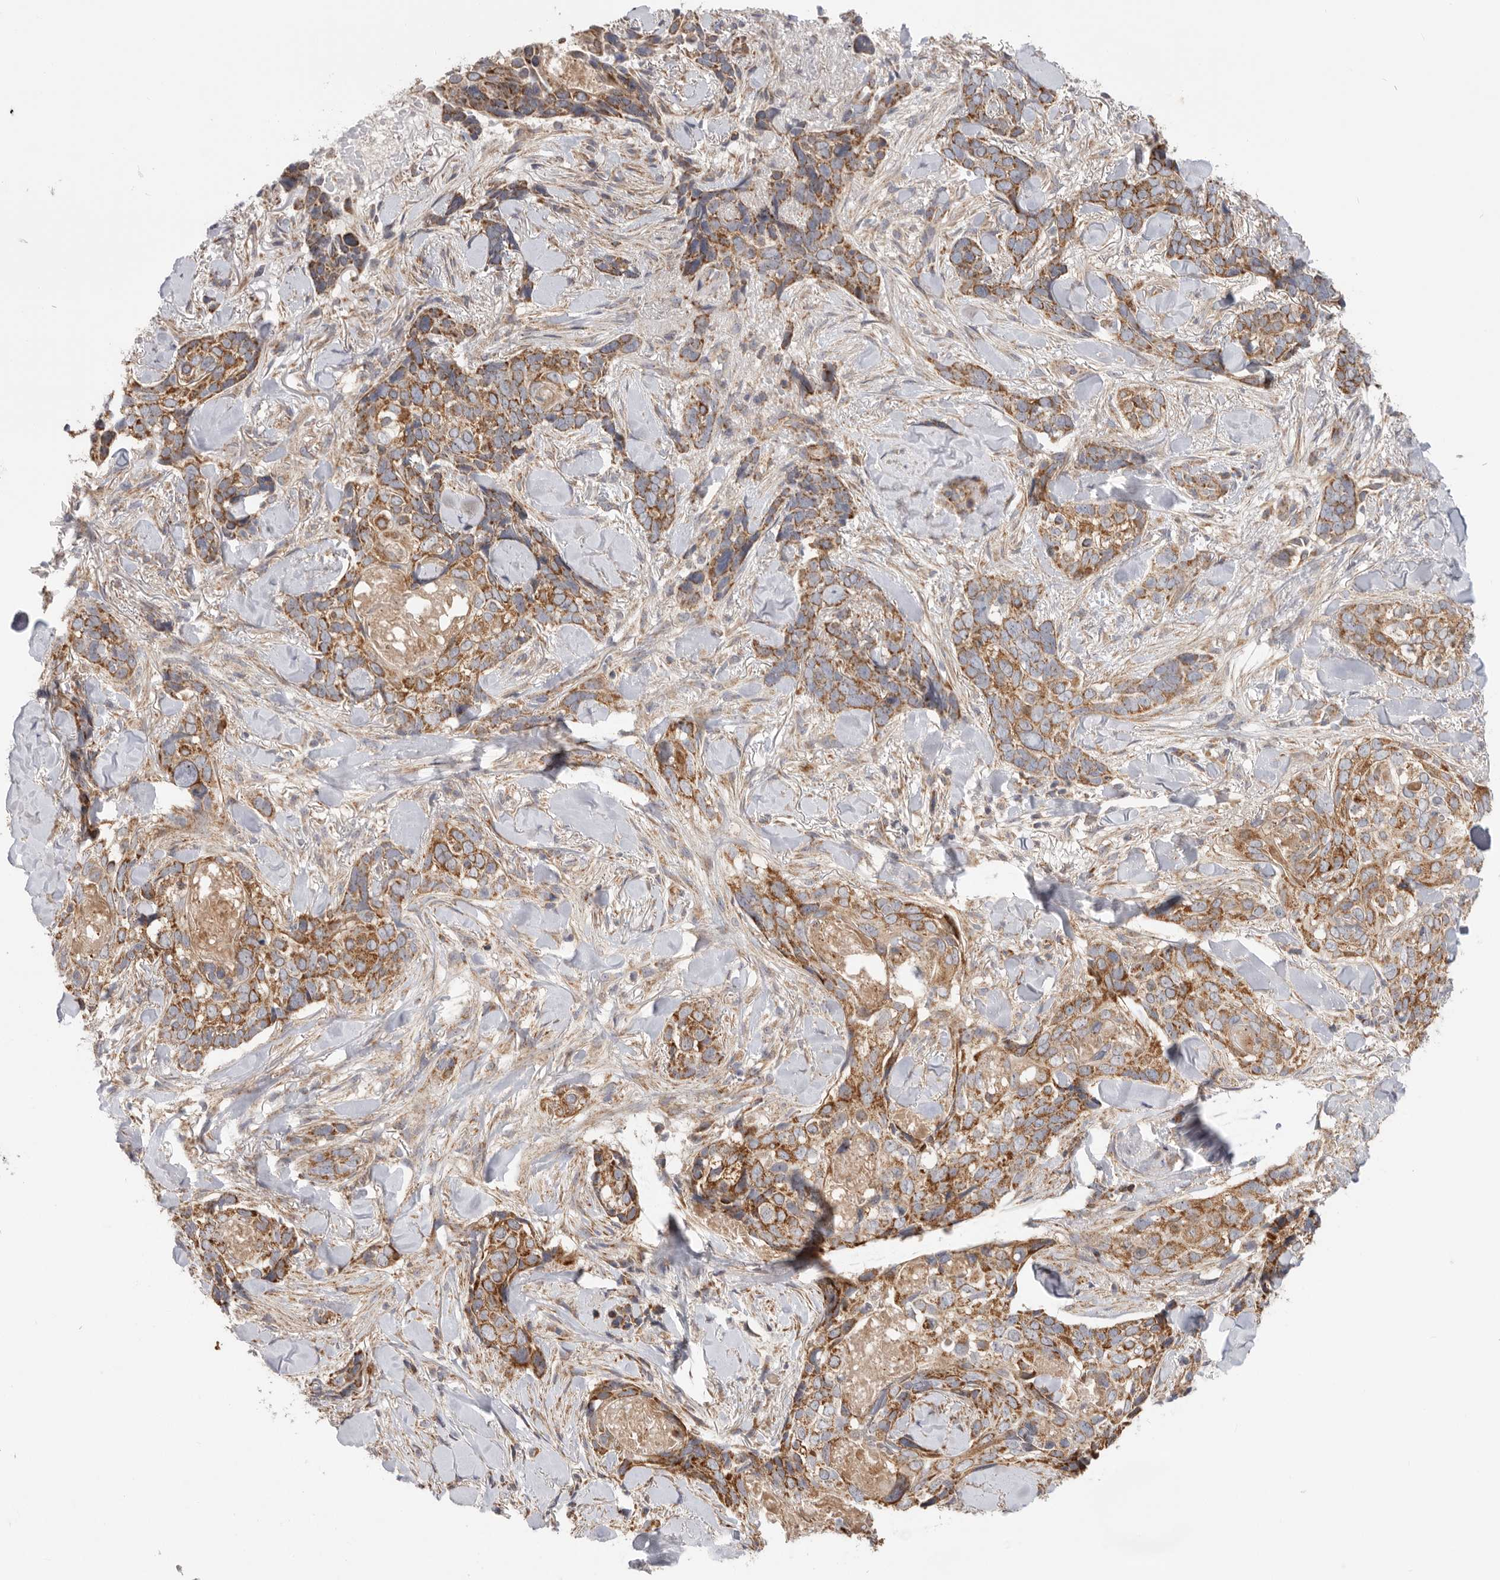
{"staining": {"intensity": "strong", "quantity": ">75%", "location": "cytoplasmic/membranous"}, "tissue": "skin cancer", "cell_type": "Tumor cells", "image_type": "cancer", "snomed": [{"axis": "morphology", "description": "Basal cell carcinoma"}, {"axis": "topography", "description": "Skin"}], "caption": "Human skin cancer (basal cell carcinoma) stained for a protein (brown) reveals strong cytoplasmic/membranous positive expression in approximately >75% of tumor cells.", "gene": "MTFR1L", "patient": {"sex": "female", "age": 82}}